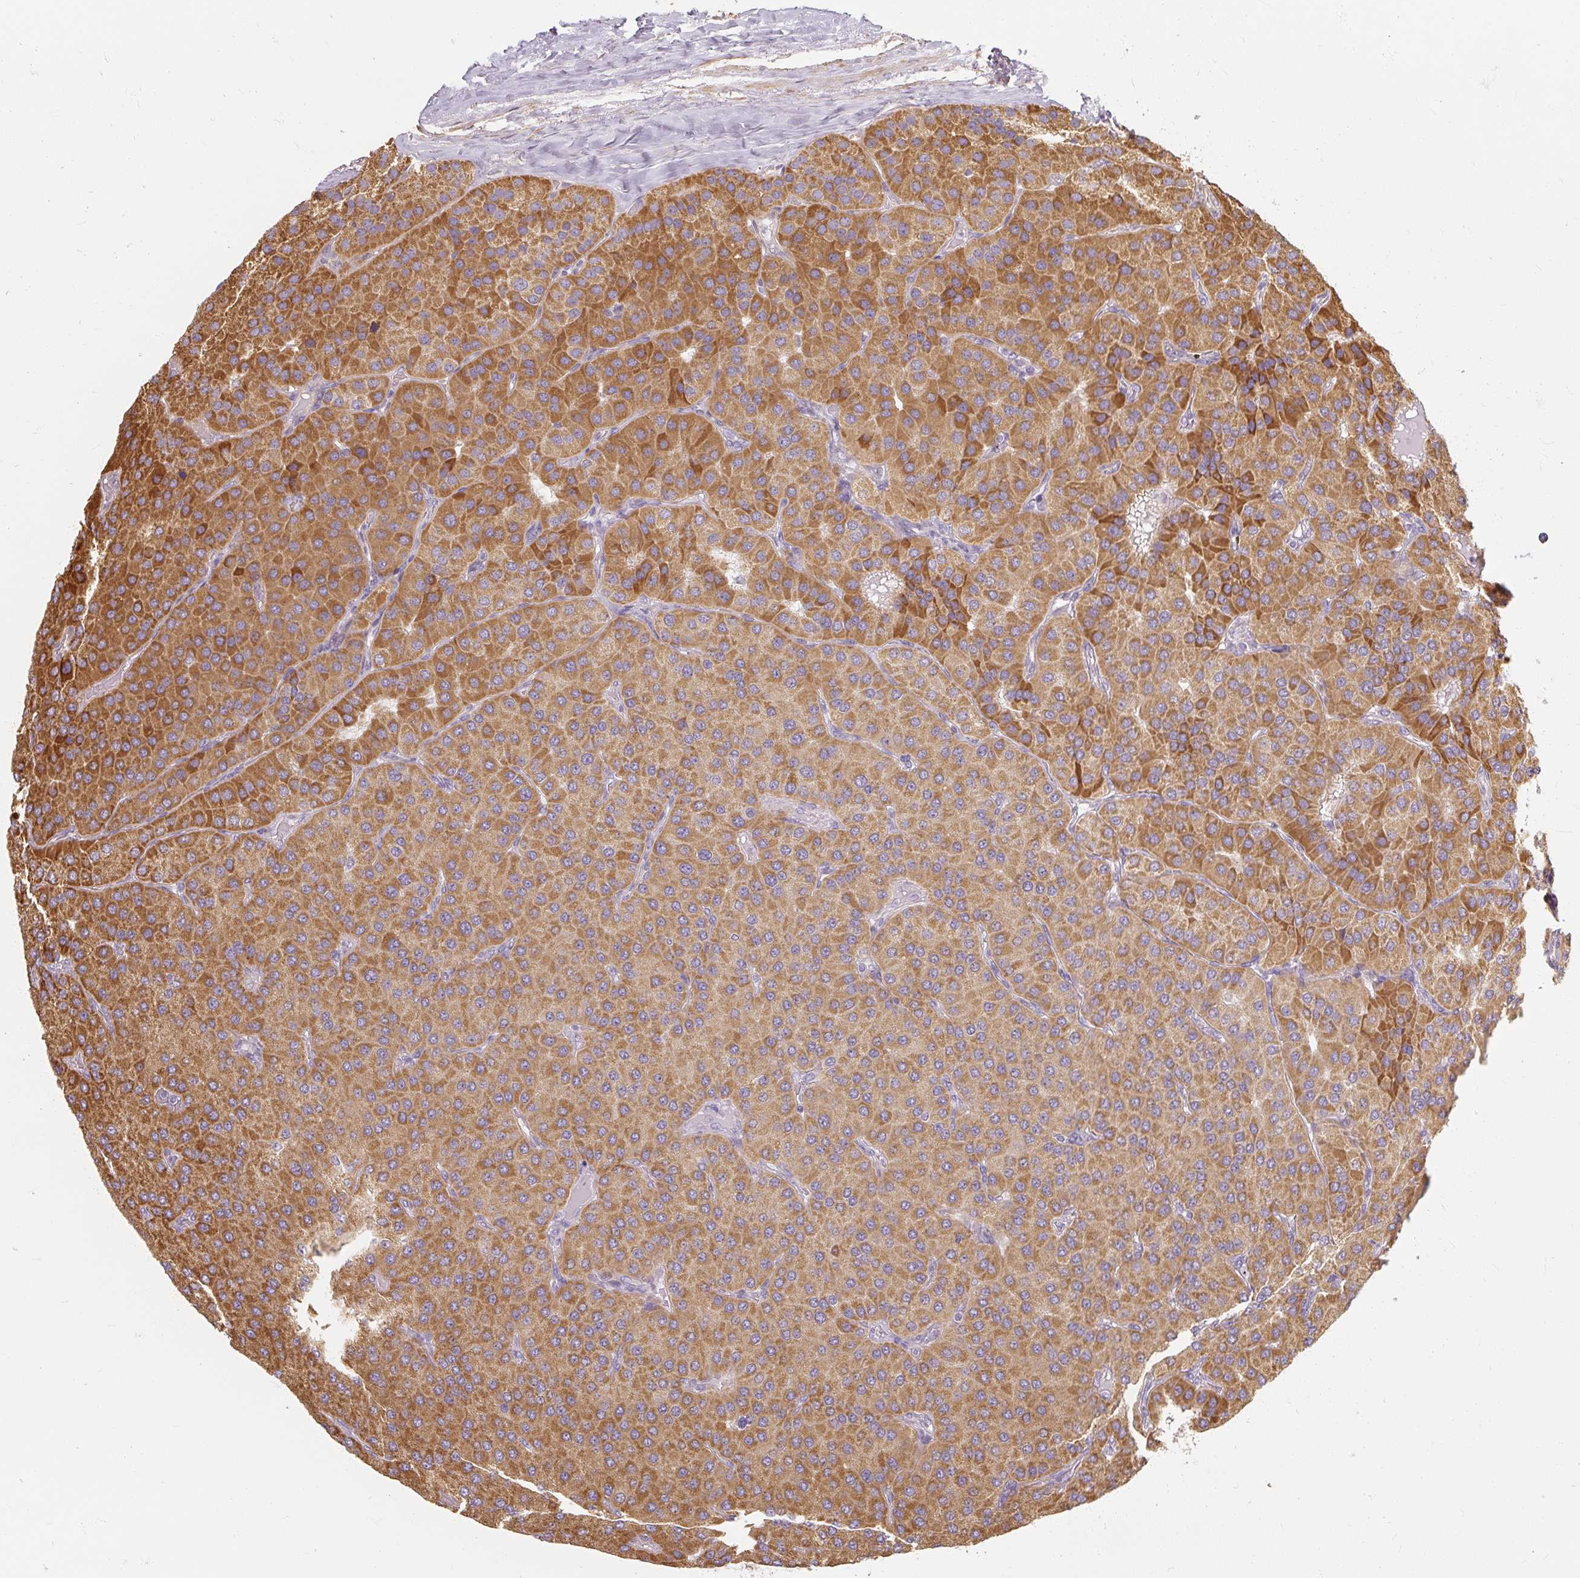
{"staining": {"intensity": "strong", "quantity": ">75%", "location": "cytoplasmic/membranous"}, "tissue": "parathyroid gland", "cell_type": "Glandular cells", "image_type": "normal", "snomed": [{"axis": "morphology", "description": "Normal tissue, NOS"}, {"axis": "morphology", "description": "Adenoma, NOS"}, {"axis": "topography", "description": "Parathyroid gland"}], "caption": "The micrograph shows staining of unremarkable parathyroid gland, revealing strong cytoplasmic/membranous protein expression (brown color) within glandular cells. (brown staining indicates protein expression, while blue staining denotes nuclei).", "gene": "RB1CC1", "patient": {"sex": "female", "age": 86}}